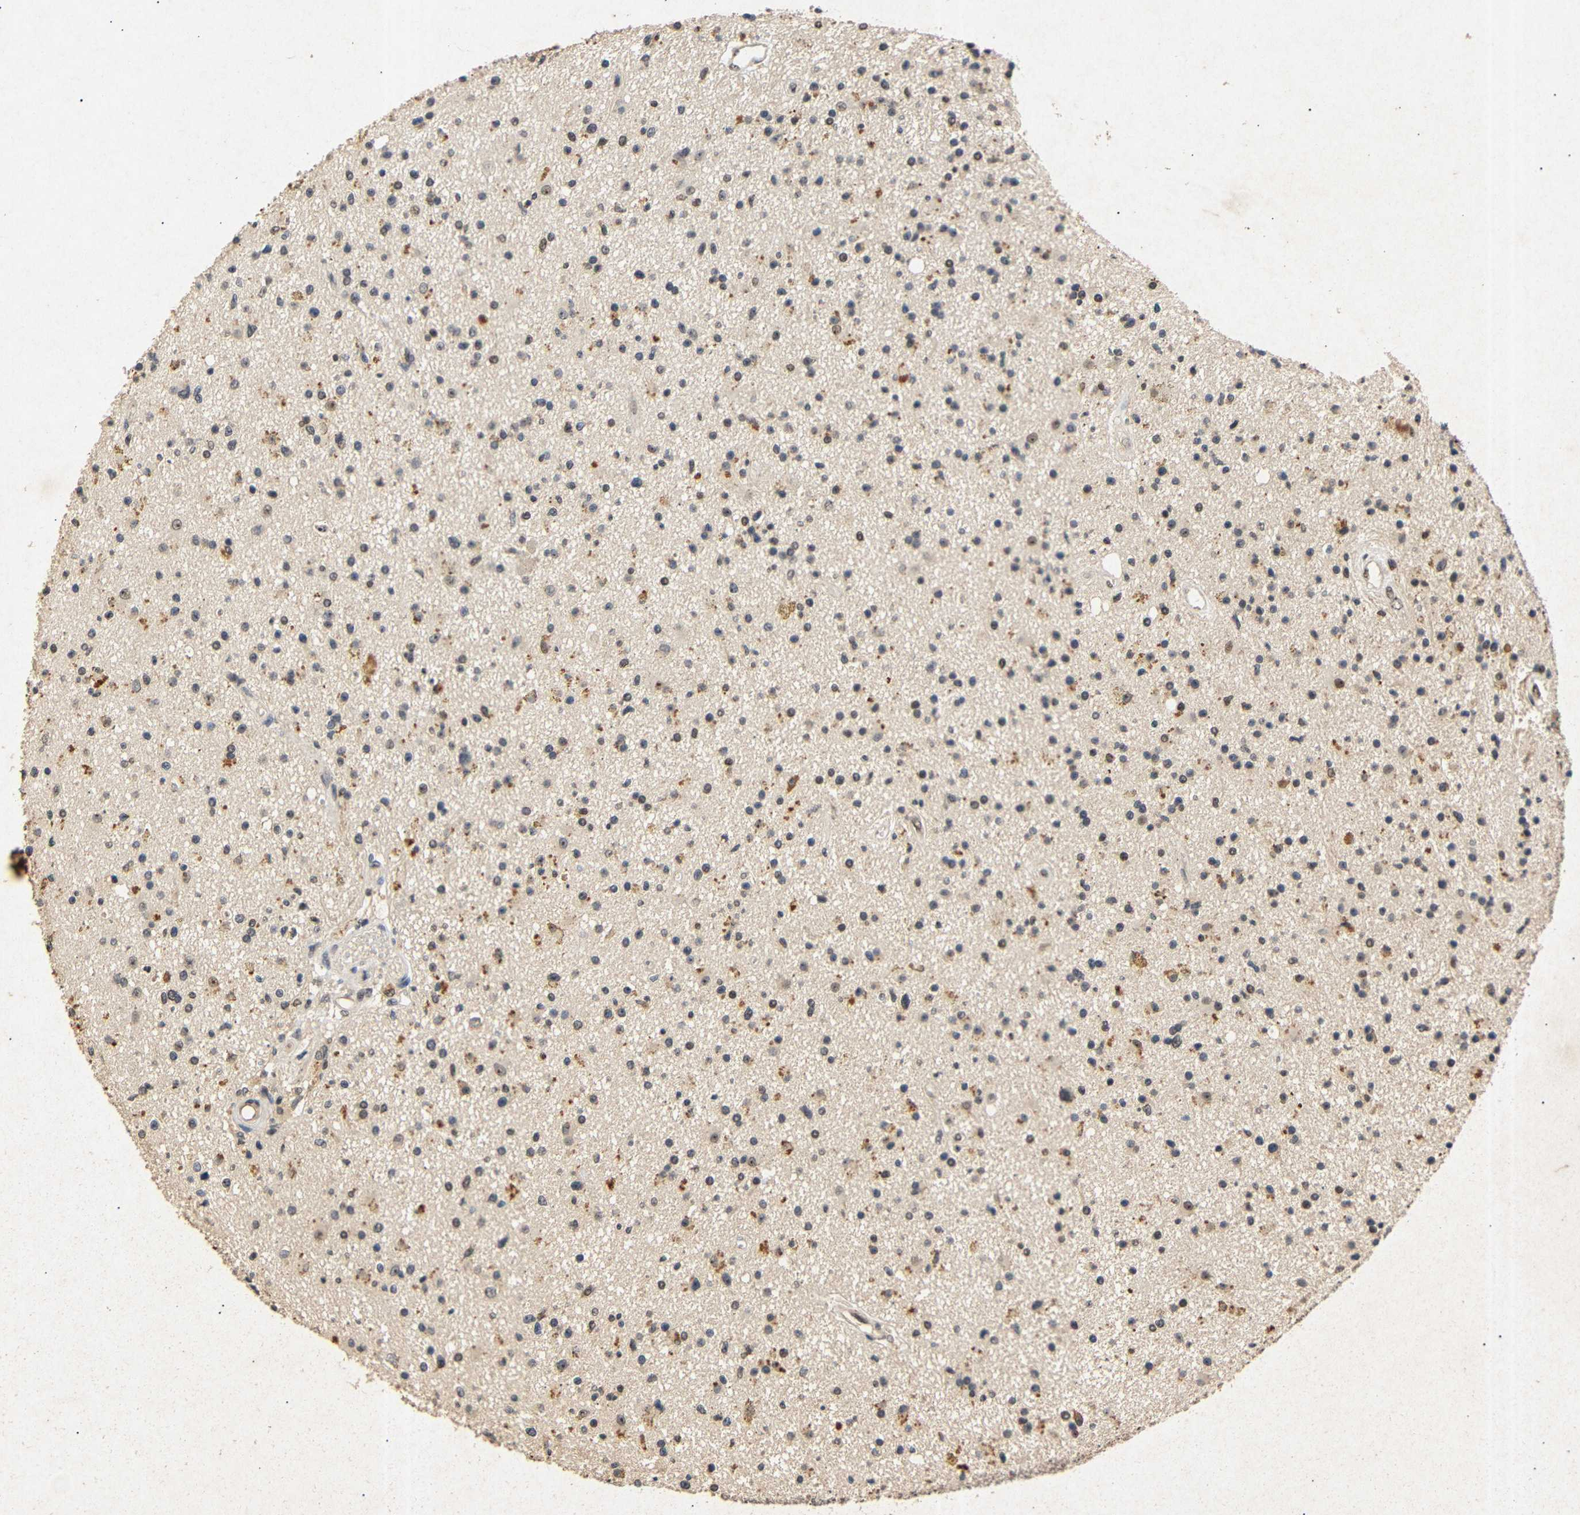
{"staining": {"intensity": "moderate", "quantity": "25%-75%", "location": "nuclear"}, "tissue": "glioma", "cell_type": "Tumor cells", "image_type": "cancer", "snomed": [{"axis": "morphology", "description": "Glioma, malignant, High grade"}, {"axis": "topography", "description": "Brain"}], "caption": "Immunohistochemical staining of malignant glioma (high-grade) shows medium levels of moderate nuclear expression in about 25%-75% of tumor cells. (DAB (3,3'-diaminobenzidine) IHC with brightfield microscopy, high magnification).", "gene": "PARN", "patient": {"sex": "male", "age": 33}}